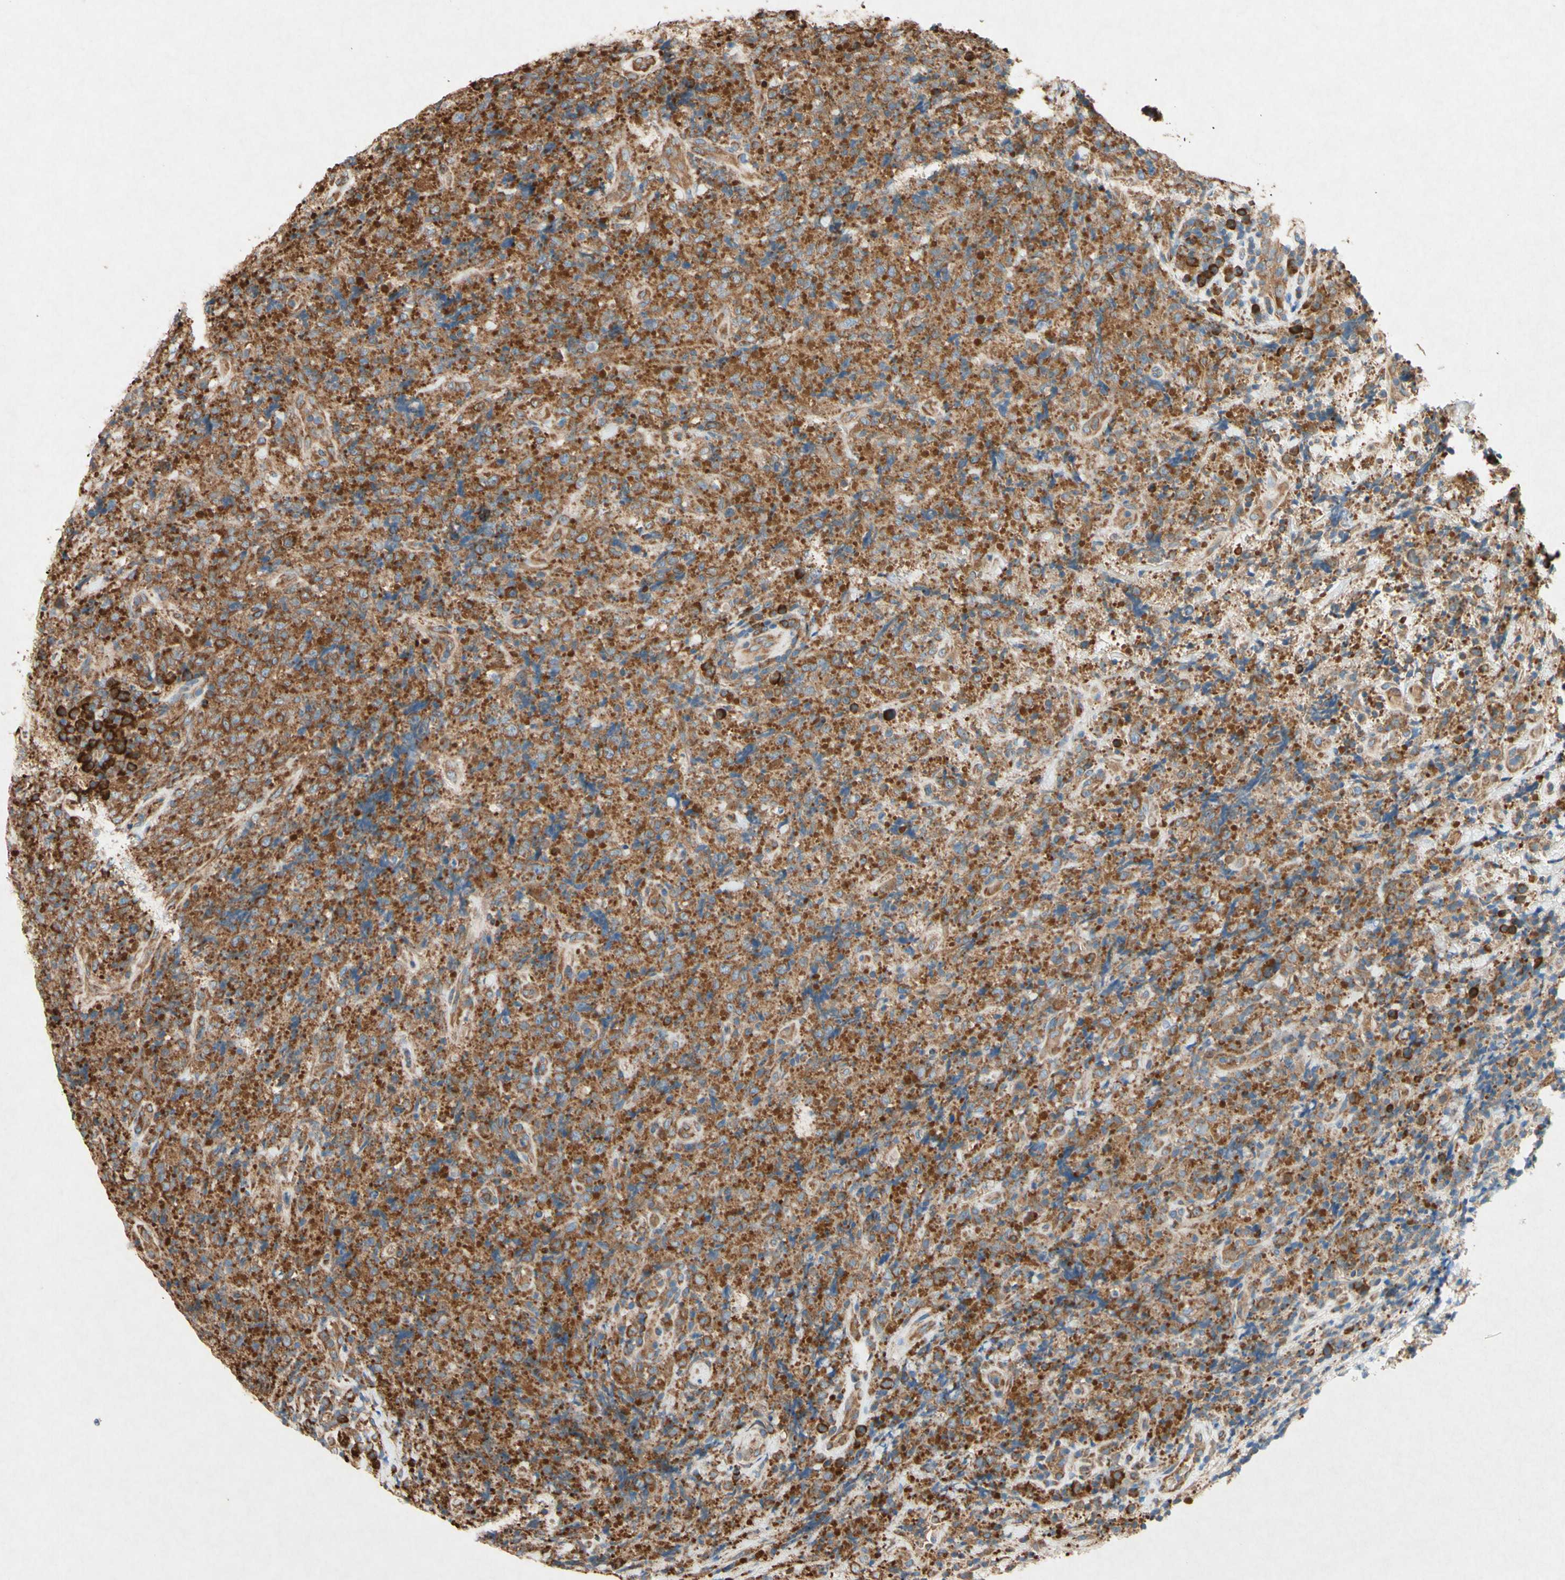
{"staining": {"intensity": "strong", "quantity": ">75%", "location": "cytoplasmic/membranous"}, "tissue": "lymphoma", "cell_type": "Tumor cells", "image_type": "cancer", "snomed": [{"axis": "morphology", "description": "Malignant lymphoma, non-Hodgkin's type, High grade"}, {"axis": "topography", "description": "Tonsil"}], "caption": "A brown stain labels strong cytoplasmic/membranous positivity of a protein in human malignant lymphoma, non-Hodgkin's type (high-grade) tumor cells.", "gene": "PABPC1", "patient": {"sex": "female", "age": 36}}